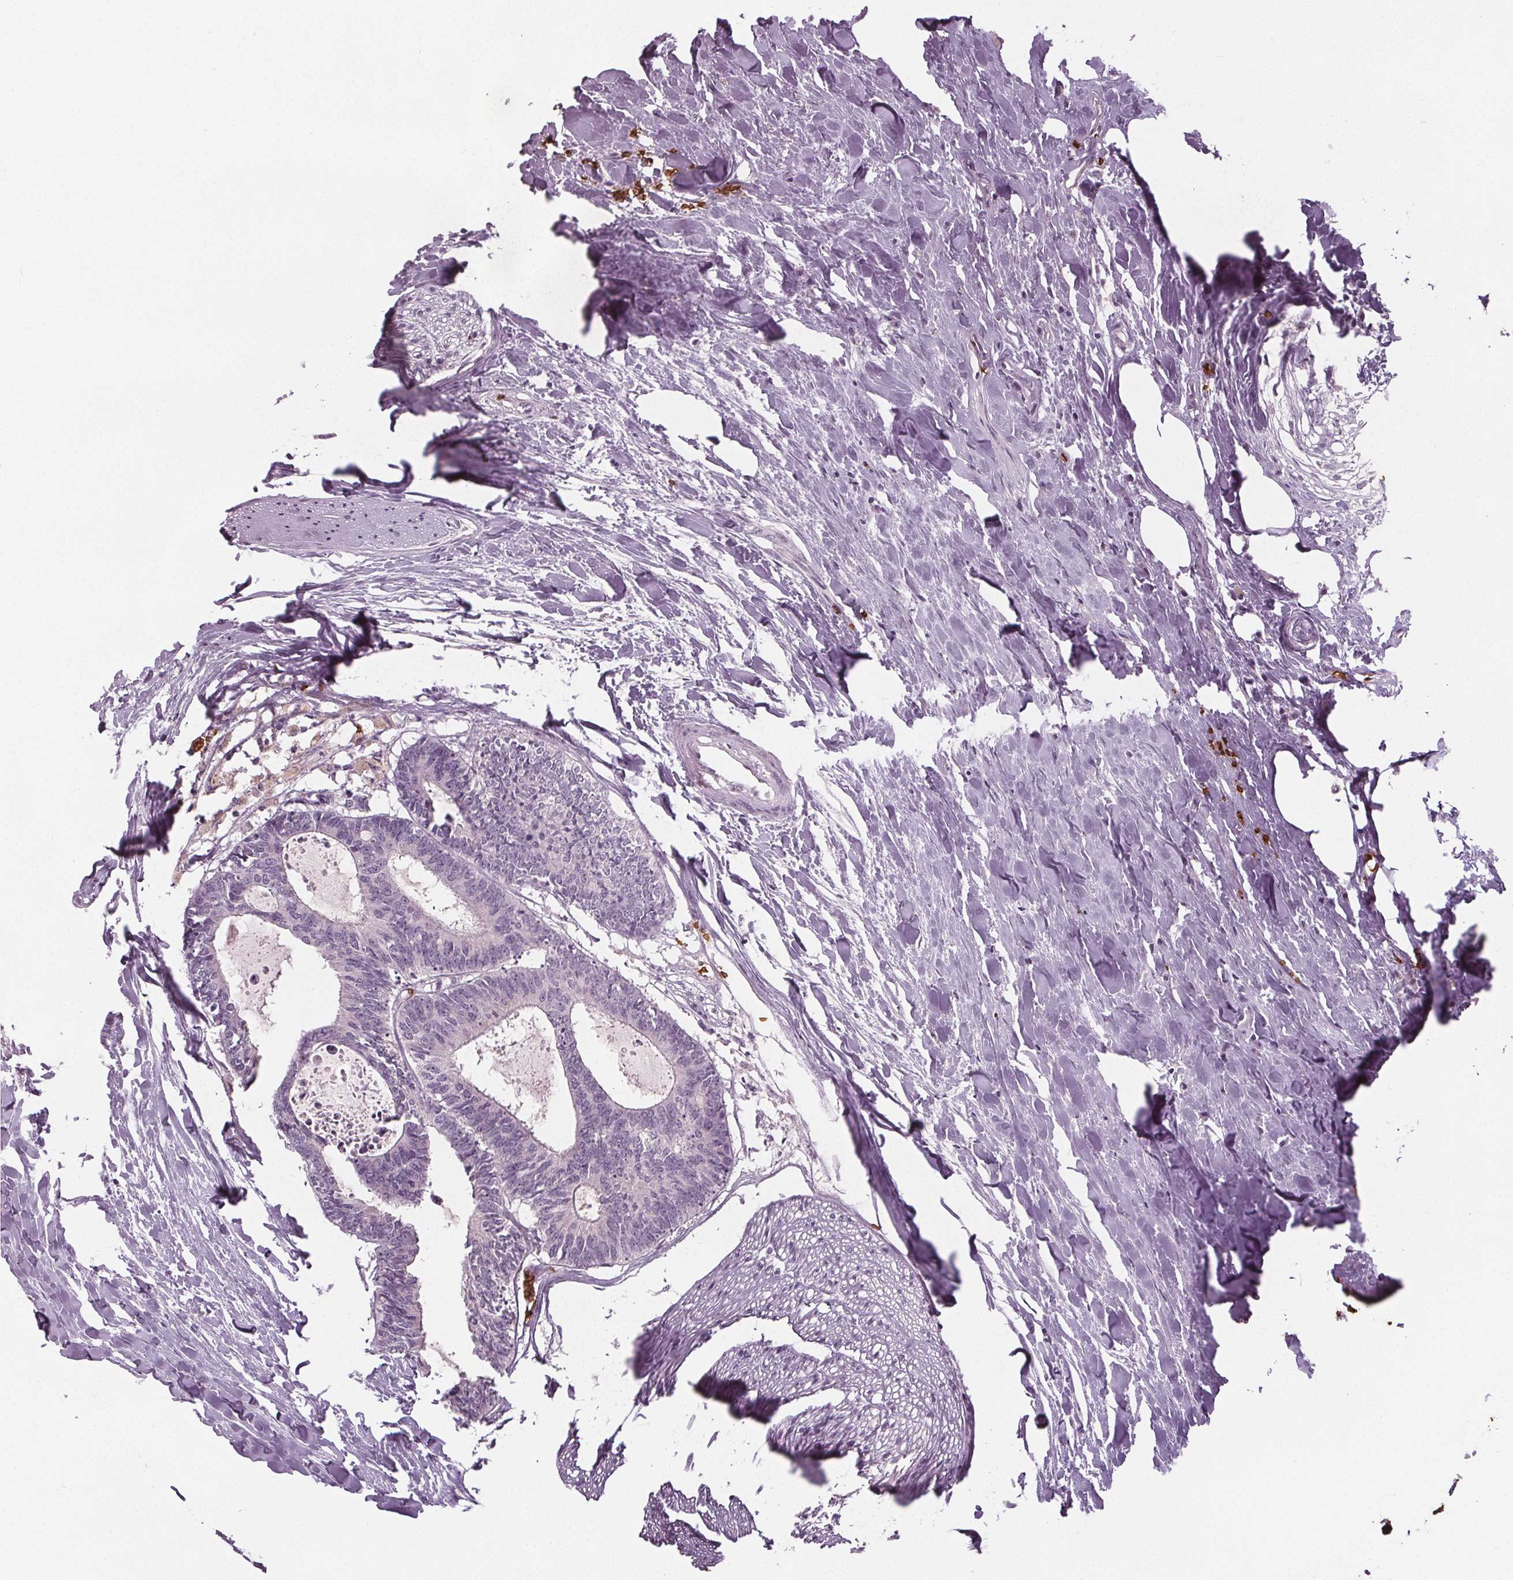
{"staining": {"intensity": "negative", "quantity": "none", "location": "none"}, "tissue": "colorectal cancer", "cell_type": "Tumor cells", "image_type": "cancer", "snomed": [{"axis": "morphology", "description": "Adenocarcinoma, NOS"}, {"axis": "topography", "description": "Colon"}, {"axis": "topography", "description": "Rectum"}], "caption": "This is an immunohistochemistry (IHC) photomicrograph of colorectal cancer (adenocarcinoma). There is no expression in tumor cells.", "gene": "SLC4A1", "patient": {"sex": "male", "age": 57}}